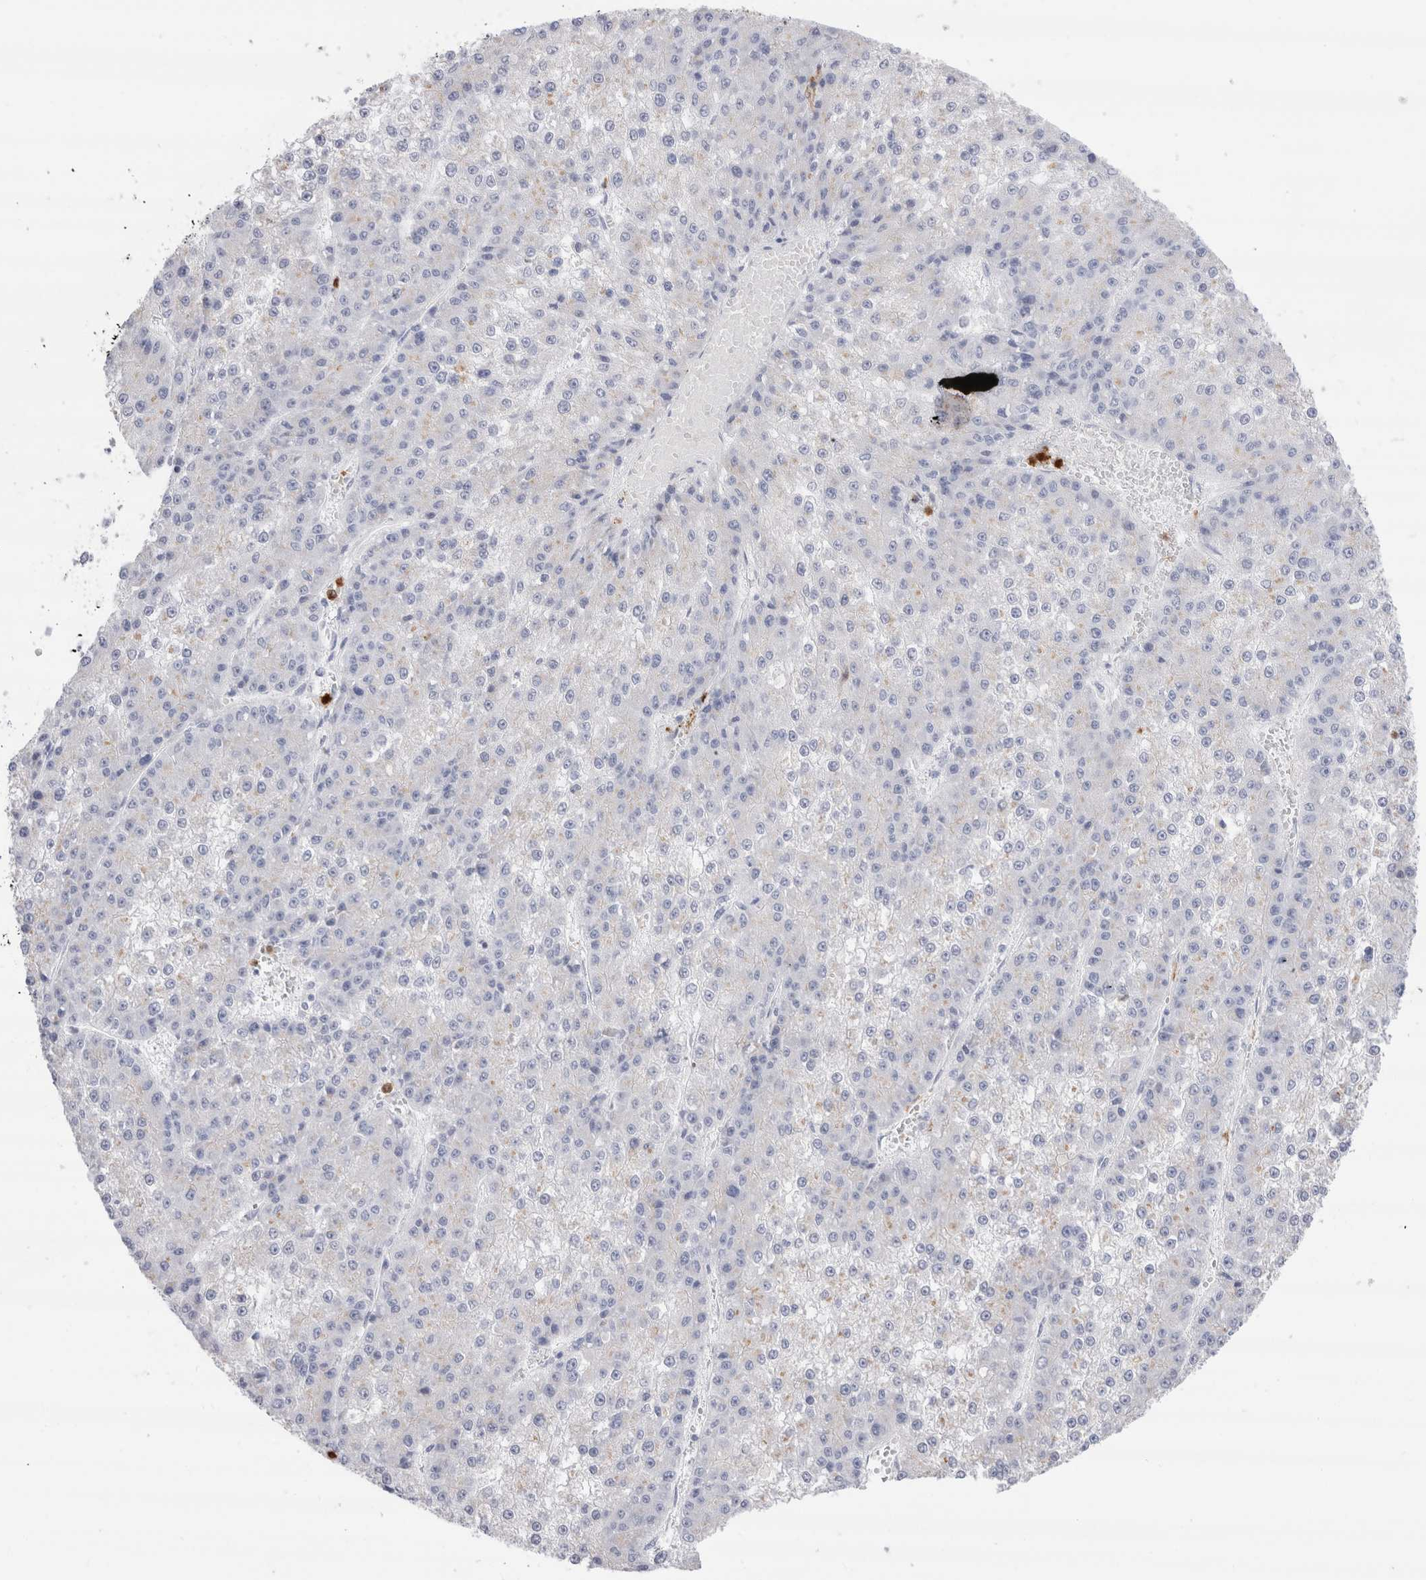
{"staining": {"intensity": "negative", "quantity": "none", "location": "none"}, "tissue": "liver cancer", "cell_type": "Tumor cells", "image_type": "cancer", "snomed": [{"axis": "morphology", "description": "Carcinoma, Hepatocellular, NOS"}, {"axis": "topography", "description": "Liver"}], "caption": "Liver hepatocellular carcinoma was stained to show a protein in brown. There is no significant staining in tumor cells.", "gene": "SLC10A5", "patient": {"sex": "female", "age": 73}}